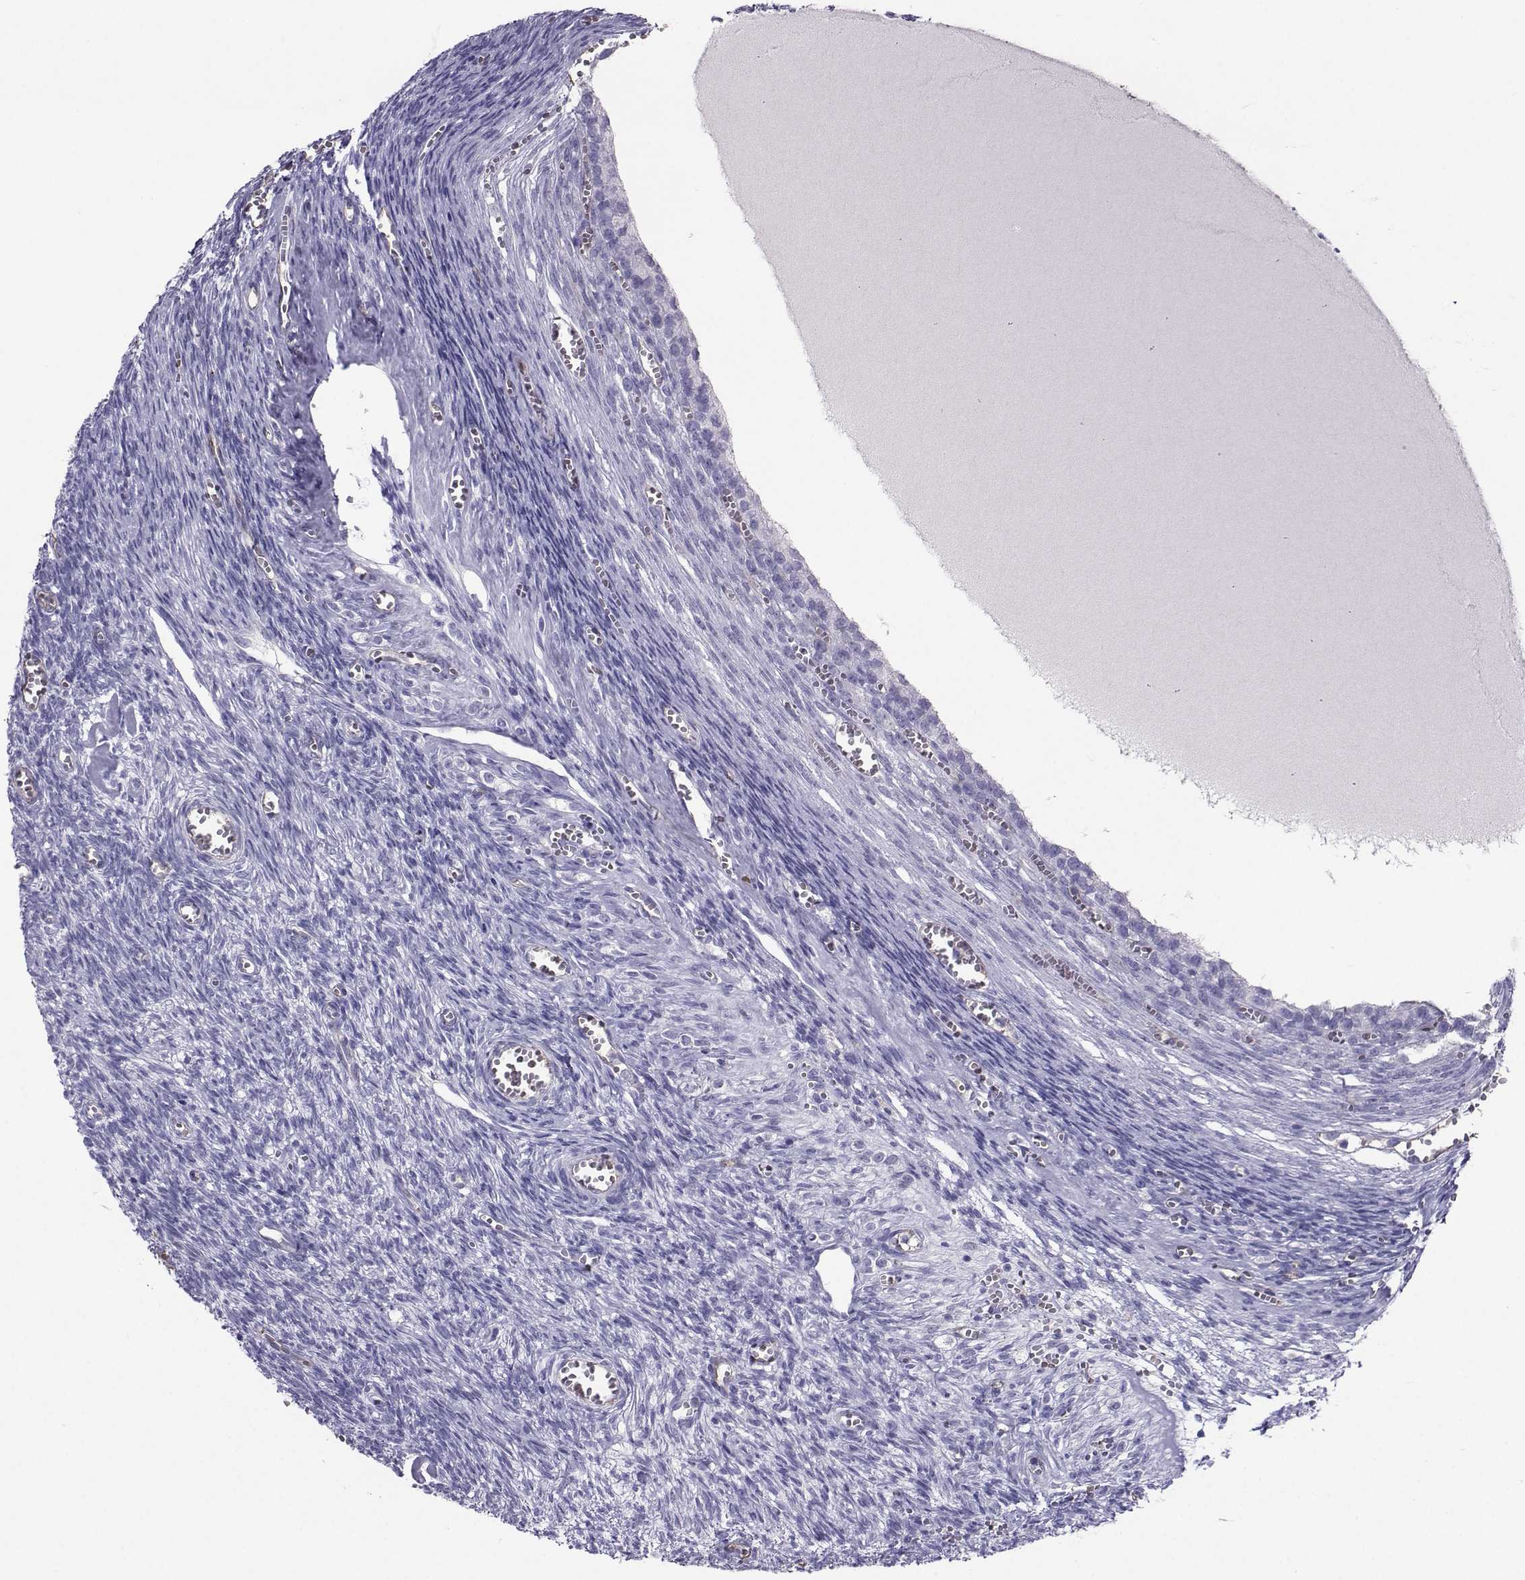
{"staining": {"intensity": "negative", "quantity": "none", "location": "none"}, "tissue": "ovary", "cell_type": "Ovarian stroma cells", "image_type": "normal", "snomed": [{"axis": "morphology", "description": "Normal tissue, NOS"}, {"axis": "topography", "description": "Ovary"}], "caption": "A high-resolution histopathology image shows IHC staining of unremarkable ovary, which exhibits no significant staining in ovarian stroma cells.", "gene": "CLUL1", "patient": {"sex": "female", "age": 43}}